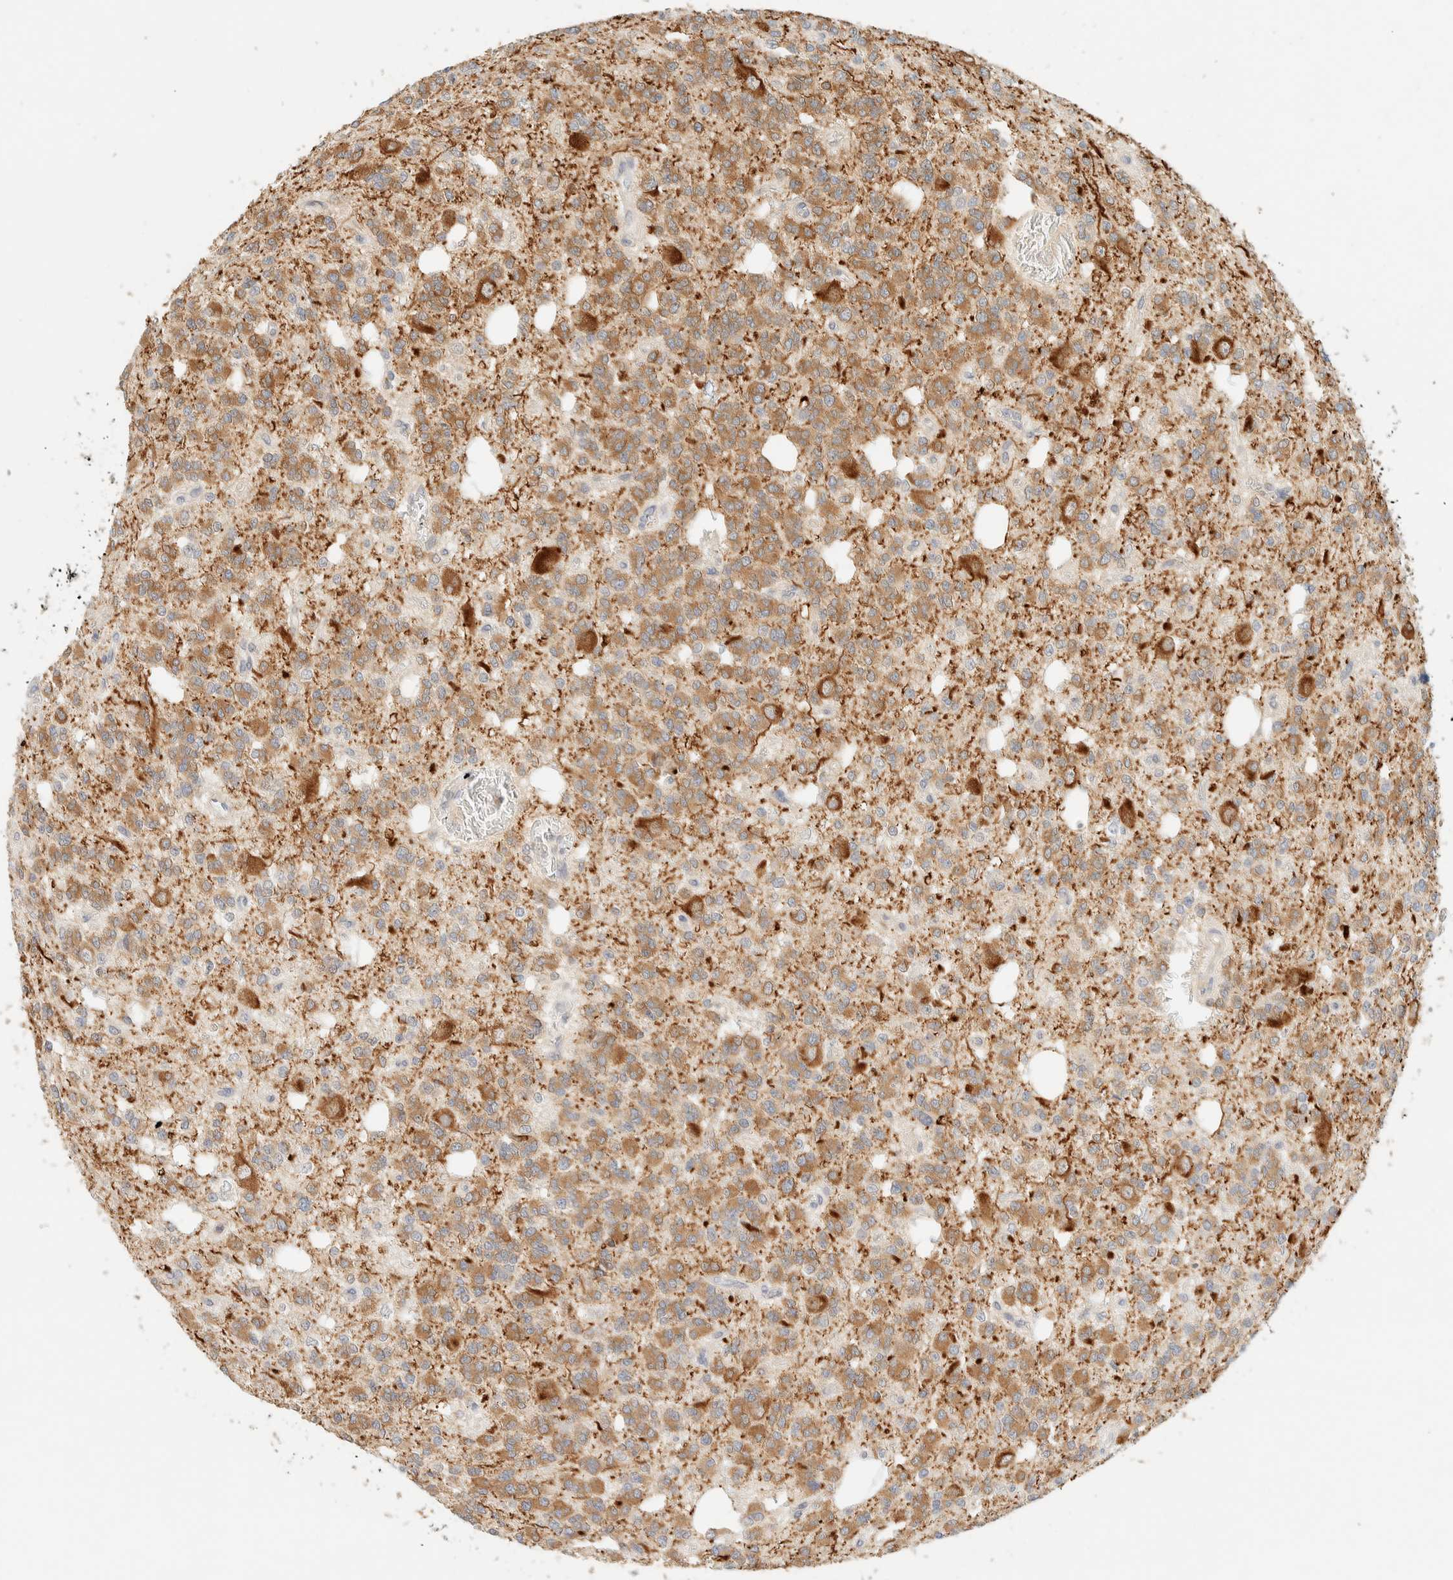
{"staining": {"intensity": "moderate", "quantity": "25%-75%", "location": "cytoplasmic/membranous"}, "tissue": "glioma", "cell_type": "Tumor cells", "image_type": "cancer", "snomed": [{"axis": "morphology", "description": "Glioma, malignant, Low grade"}, {"axis": "topography", "description": "Brain"}], "caption": "An immunohistochemistry image of neoplastic tissue is shown. Protein staining in brown labels moderate cytoplasmic/membranous positivity in low-grade glioma (malignant) within tumor cells.", "gene": "TNK1", "patient": {"sex": "male", "age": 38}}